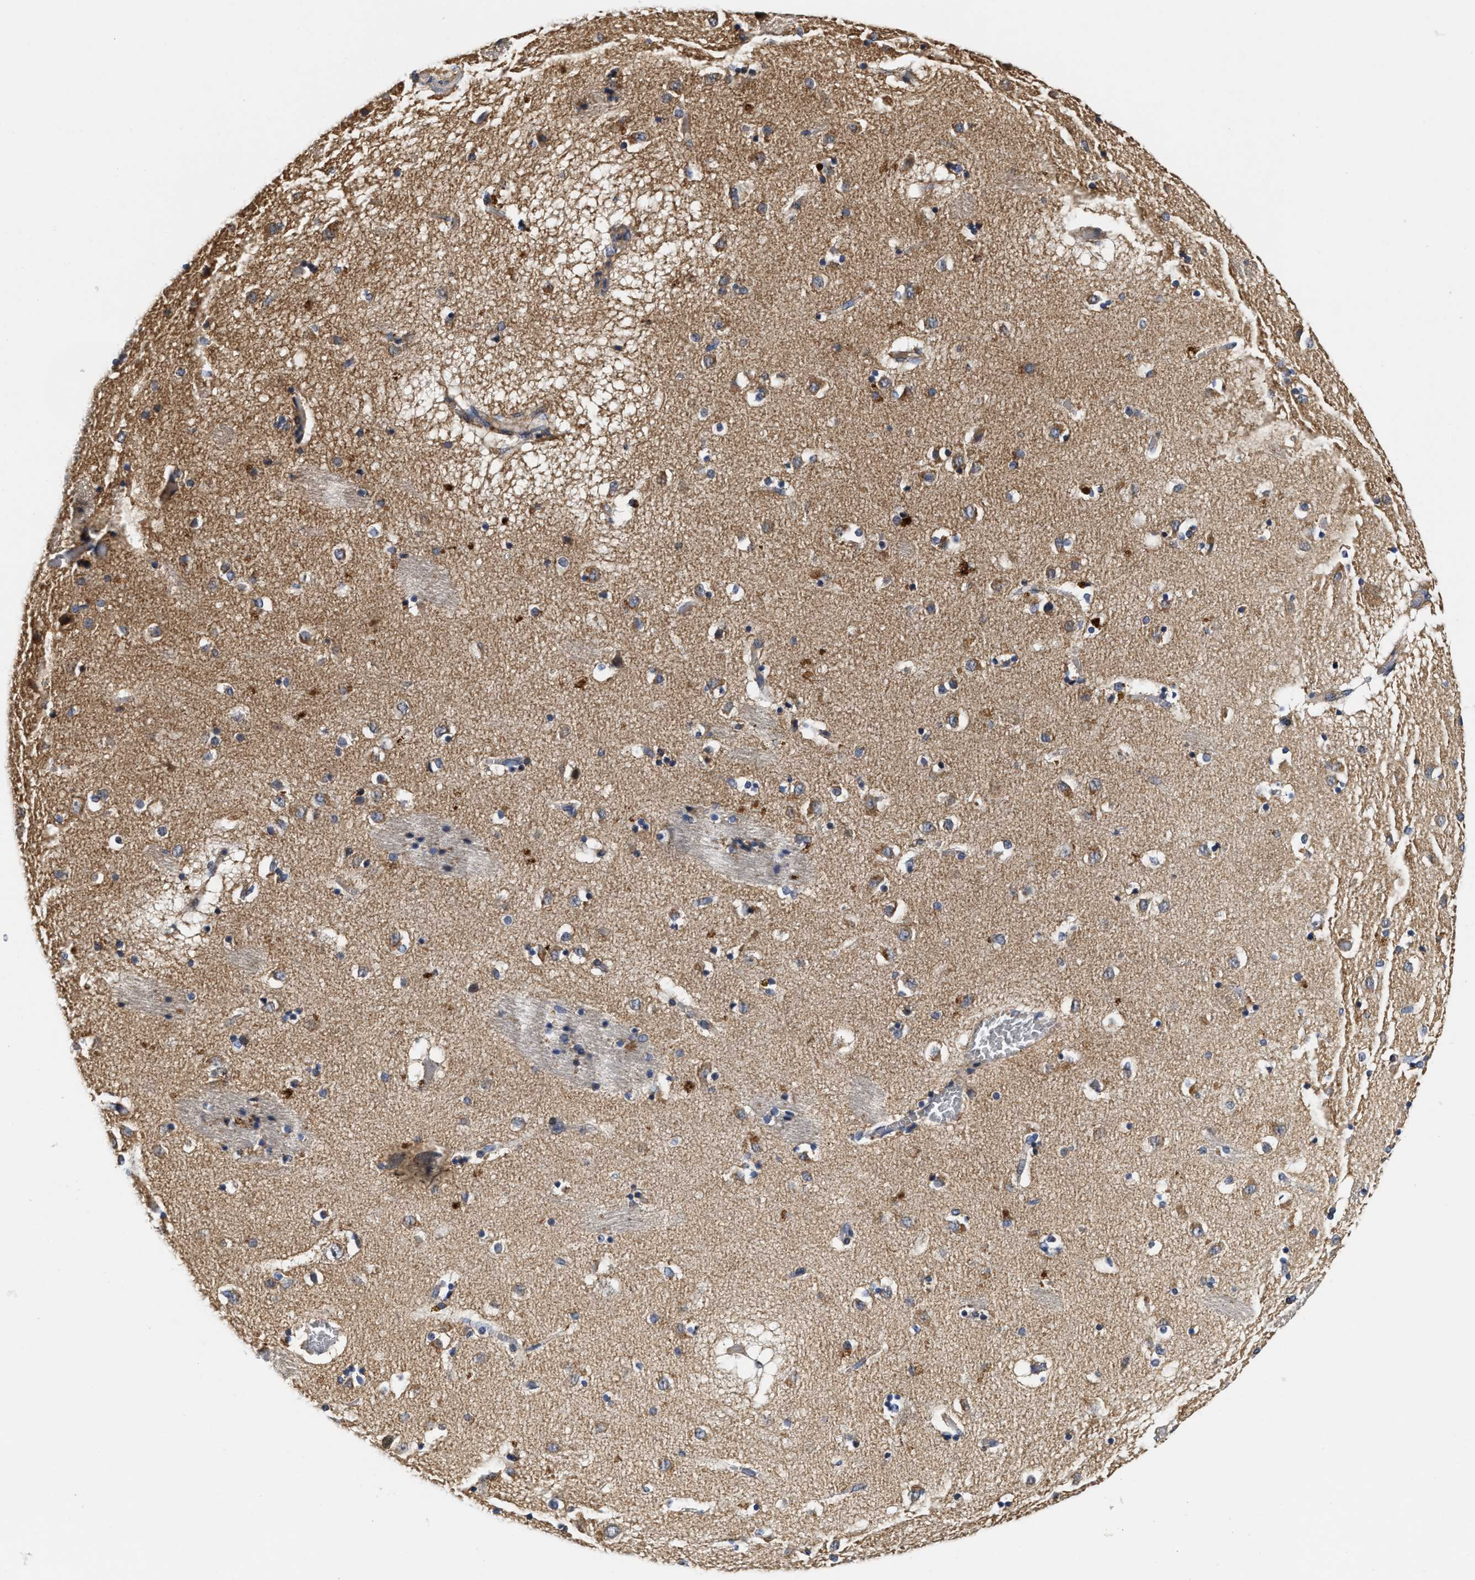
{"staining": {"intensity": "weak", "quantity": "<25%", "location": "cytoplasmic/membranous"}, "tissue": "caudate", "cell_type": "Glial cells", "image_type": "normal", "snomed": [{"axis": "morphology", "description": "Normal tissue, NOS"}, {"axis": "topography", "description": "Lateral ventricle wall"}], "caption": "DAB immunohistochemical staining of unremarkable caudate displays no significant staining in glial cells.", "gene": "SCYL2", "patient": {"sex": "male", "age": 70}}